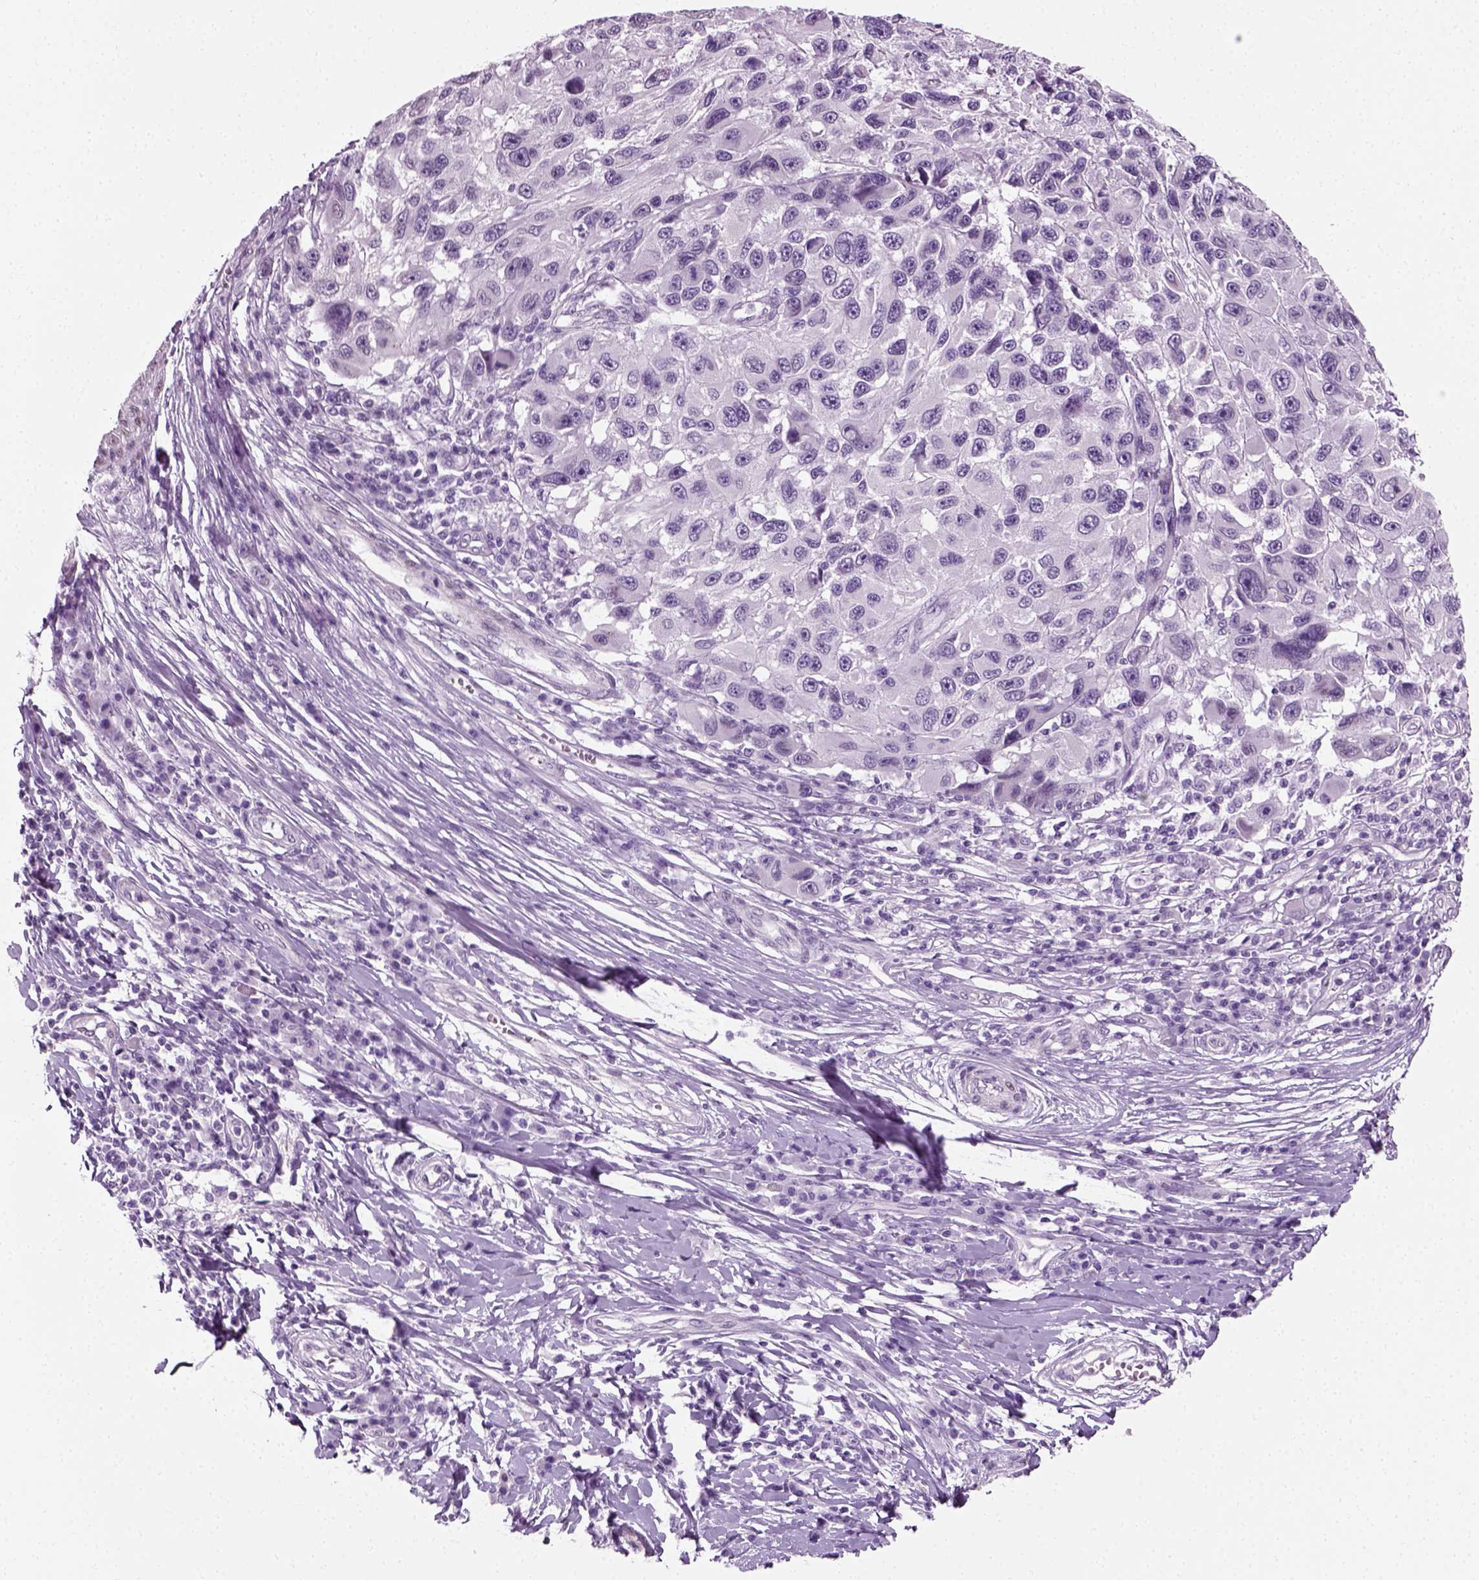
{"staining": {"intensity": "negative", "quantity": "none", "location": "none"}, "tissue": "melanoma", "cell_type": "Tumor cells", "image_type": "cancer", "snomed": [{"axis": "morphology", "description": "Malignant melanoma, NOS"}, {"axis": "topography", "description": "Skin"}], "caption": "Tumor cells are negative for protein expression in human melanoma.", "gene": "SPATA31E1", "patient": {"sex": "male", "age": 53}}